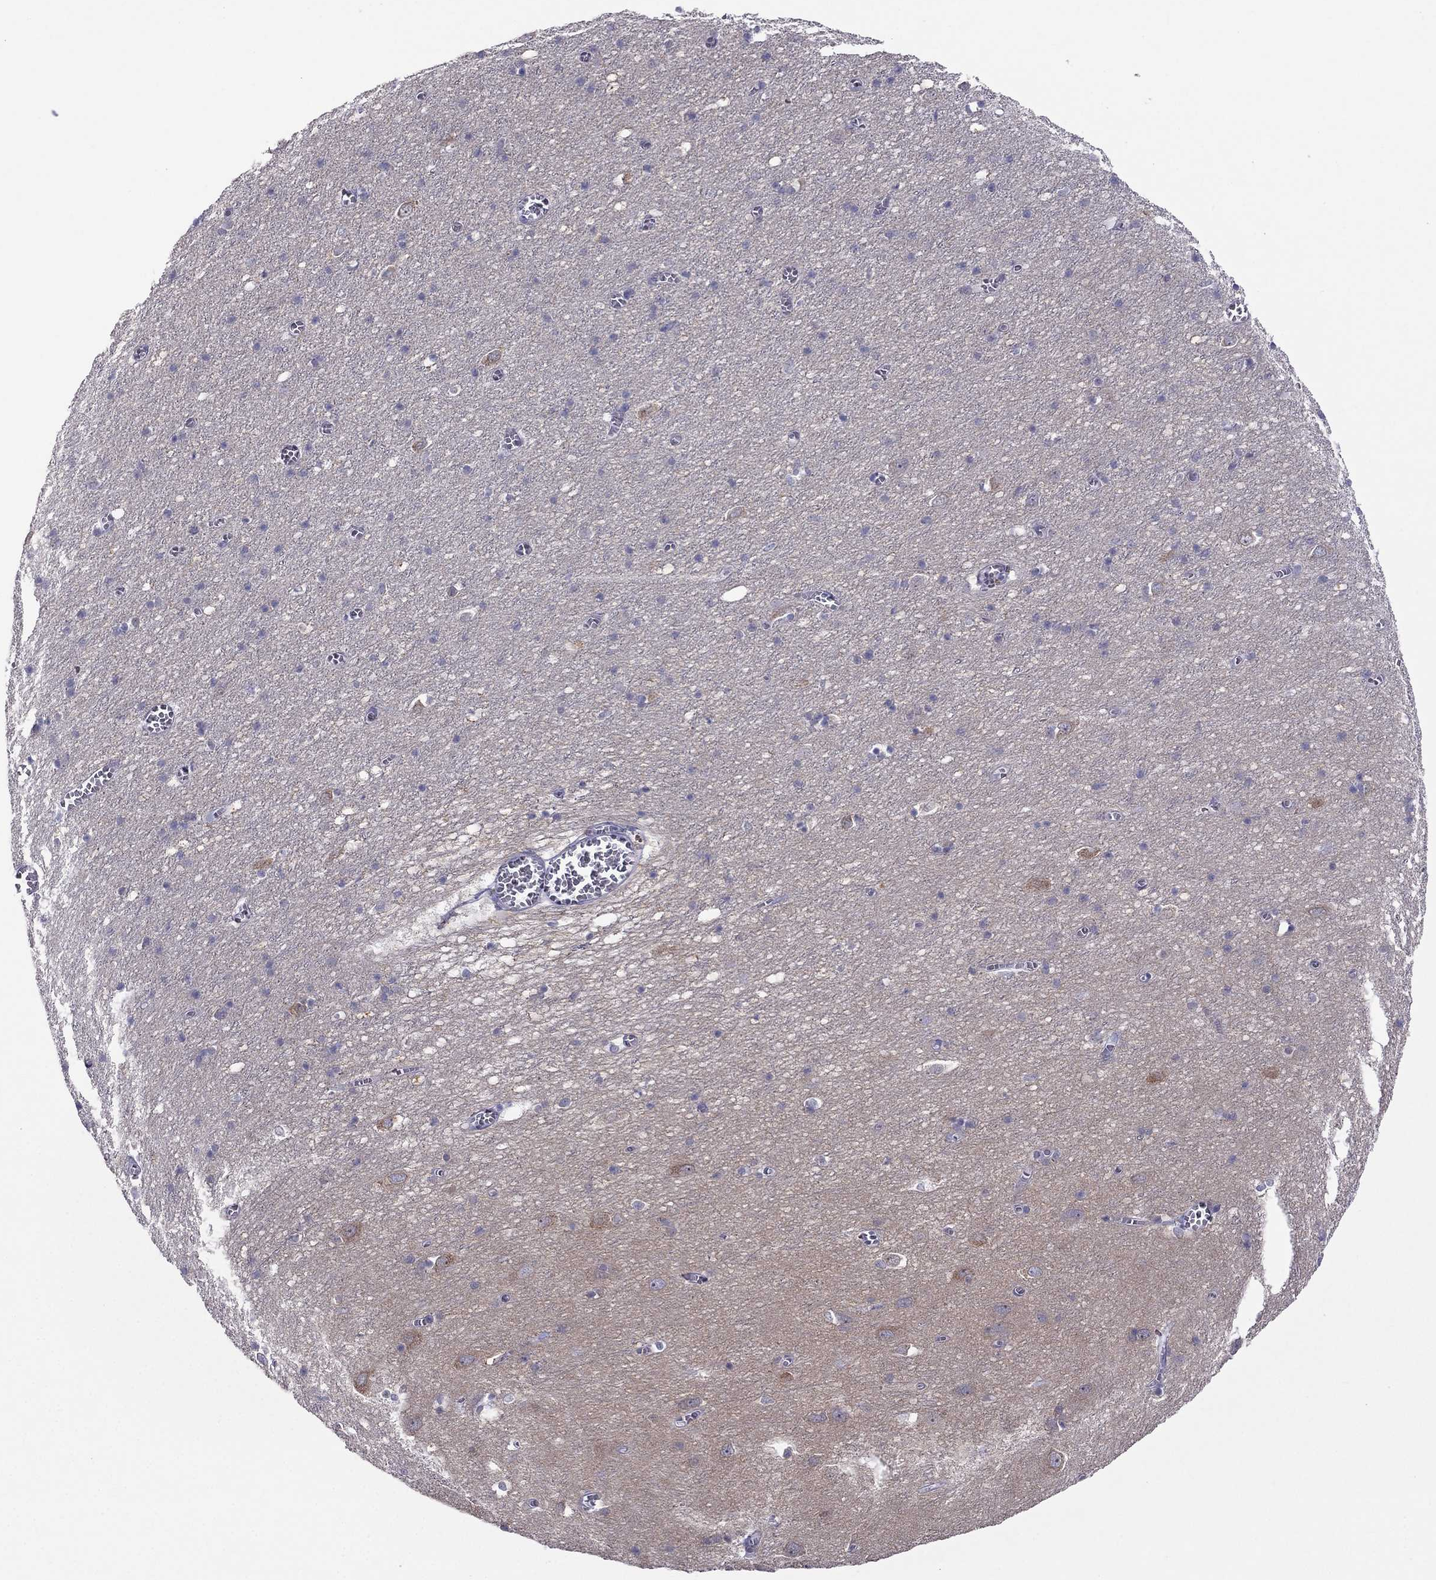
{"staining": {"intensity": "negative", "quantity": "none", "location": "none"}, "tissue": "cerebral cortex", "cell_type": "Endothelial cells", "image_type": "normal", "snomed": [{"axis": "morphology", "description": "Normal tissue, NOS"}, {"axis": "topography", "description": "Cerebral cortex"}], "caption": "Immunohistochemistry histopathology image of unremarkable cerebral cortex: human cerebral cortex stained with DAB (3,3'-diaminobenzidine) shows no significant protein positivity in endothelial cells. Brightfield microscopy of IHC stained with DAB (brown) and hematoxylin (blue), captured at high magnification.", "gene": "ERC2", "patient": {"sex": "male", "age": 70}}